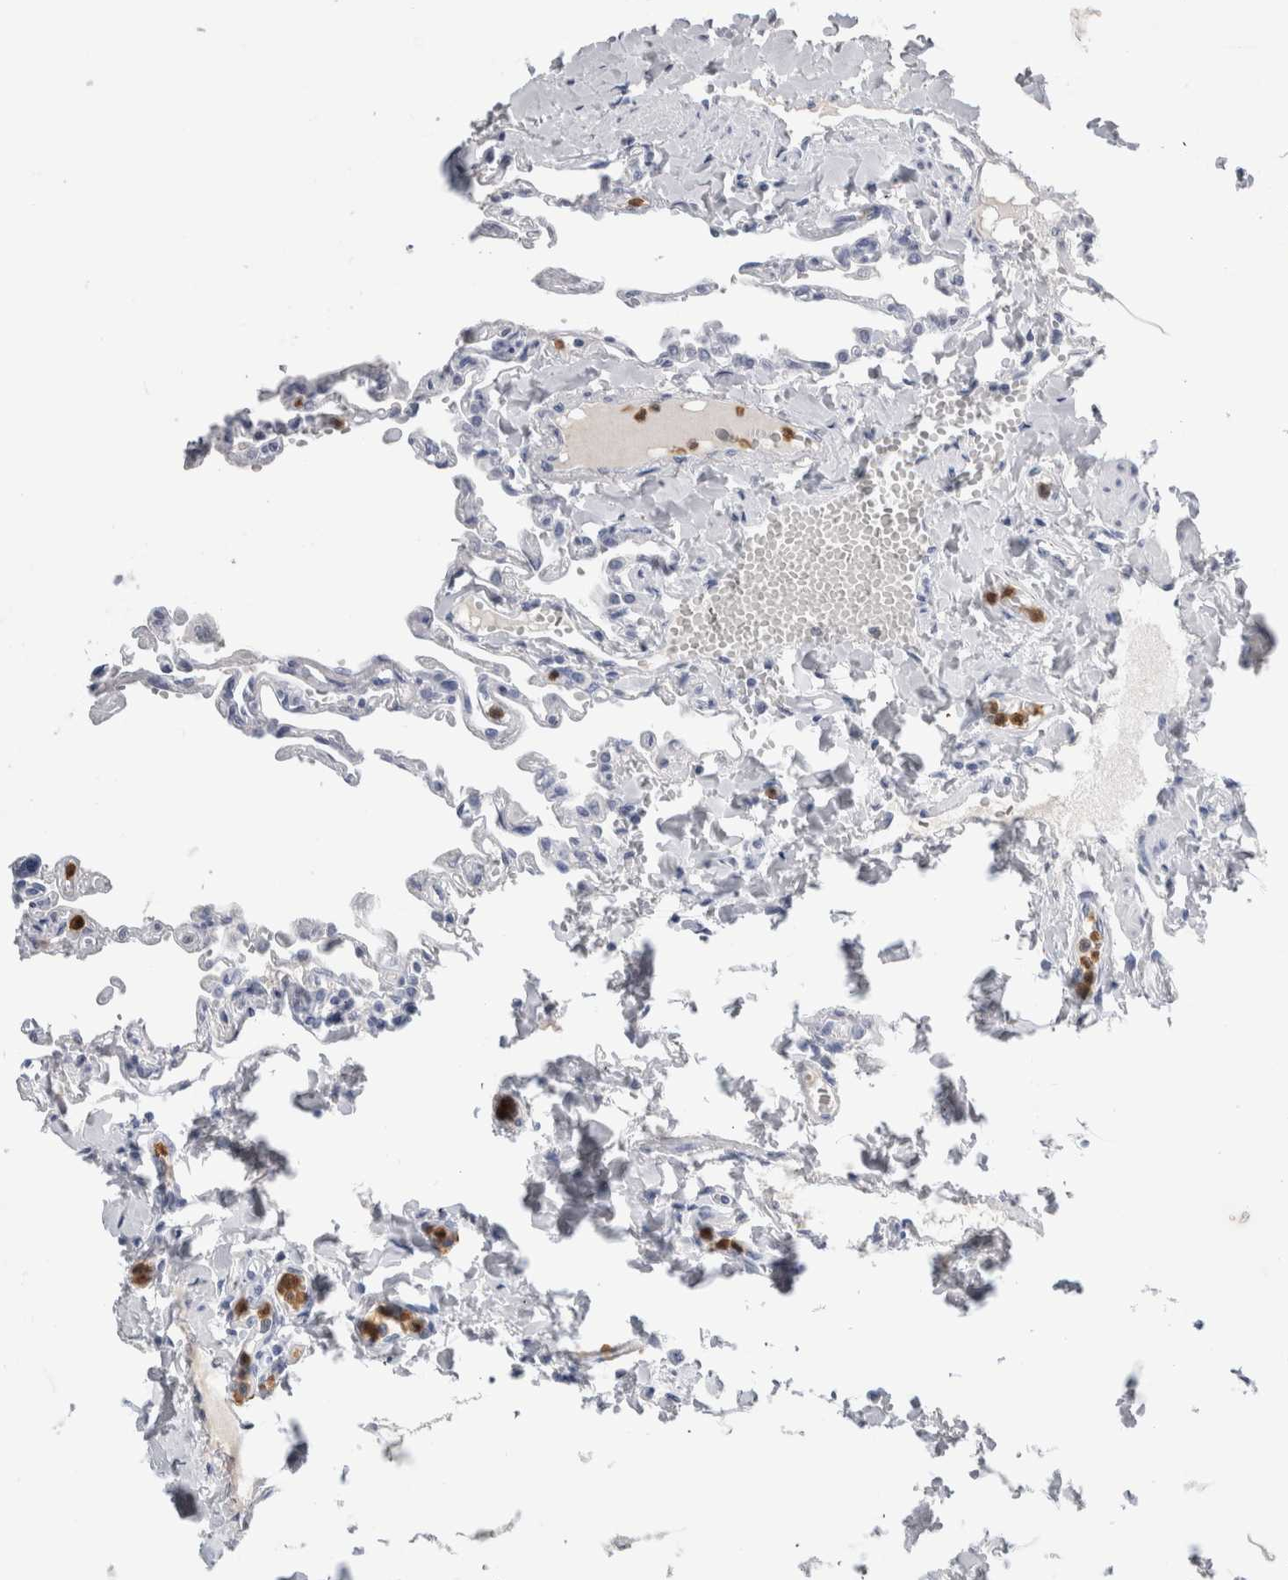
{"staining": {"intensity": "negative", "quantity": "none", "location": "none"}, "tissue": "lung", "cell_type": "Alveolar cells", "image_type": "normal", "snomed": [{"axis": "morphology", "description": "Normal tissue, NOS"}, {"axis": "topography", "description": "Lung"}], "caption": "High magnification brightfield microscopy of unremarkable lung stained with DAB (brown) and counterstained with hematoxylin (blue): alveolar cells show no significant positivity.", "gene": "S100A12", "patient": {"sex": "male", "age": 21}}